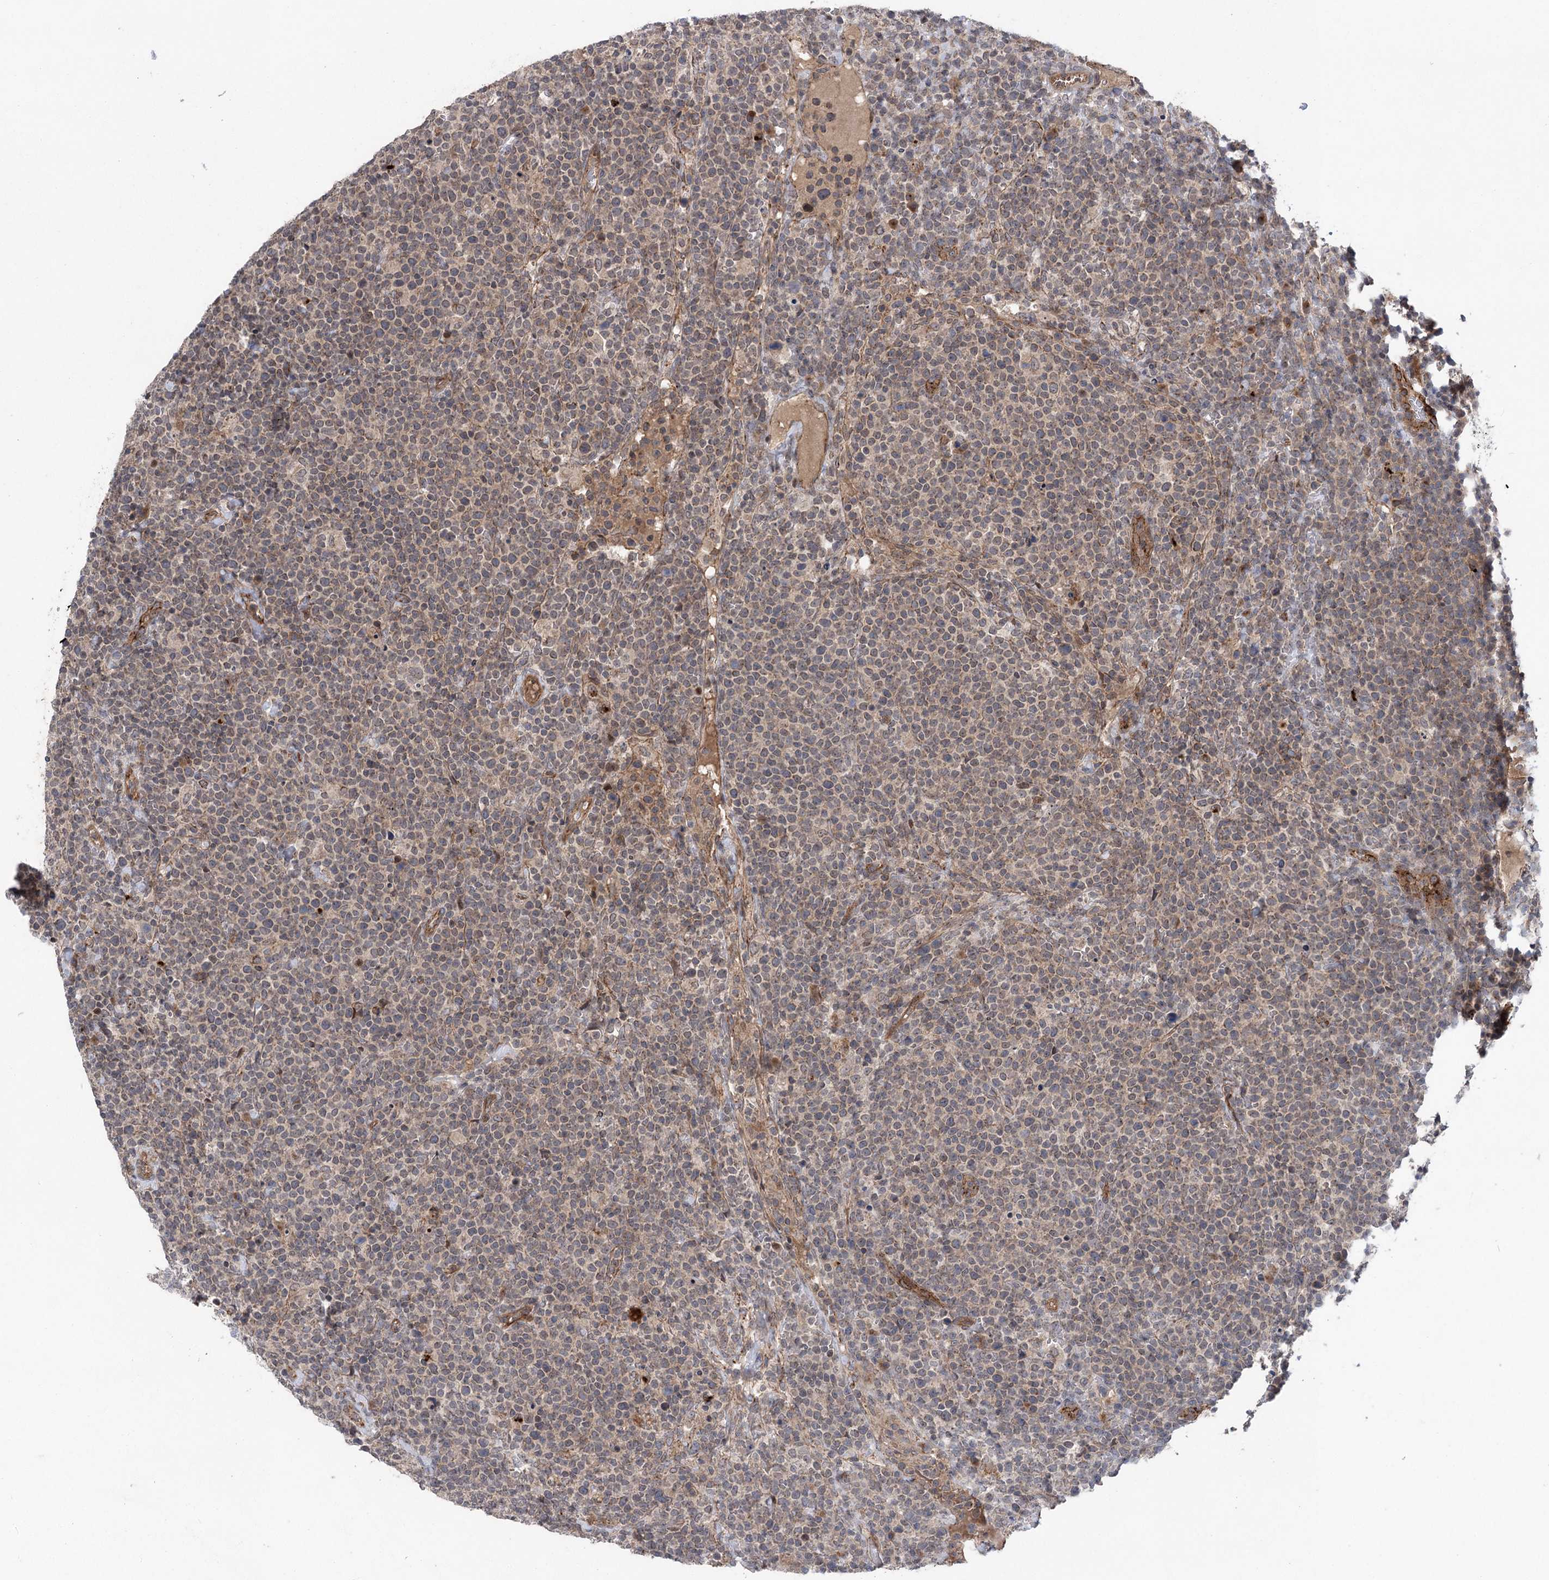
{"staining": {"intensity": "weak", "quantity": "<25%", "location": "cytoplasmic/membranous"}, "tissue": "lymphoma", "cell_type": "Tumor cells", "image_type": "cancer", "snomed": [{"axis": "morphology", "description": "Malignant lymphoma, non-Hodgkin's type, High grade"}, {"axis": "topography", "description": "Lymph node"}], "caption": "Lymphoma was stained to show a protein in brown. There is no significant expression in tumor cells.", "gene": "METTL24", "patient": {"sex": "male", "age": 61}}